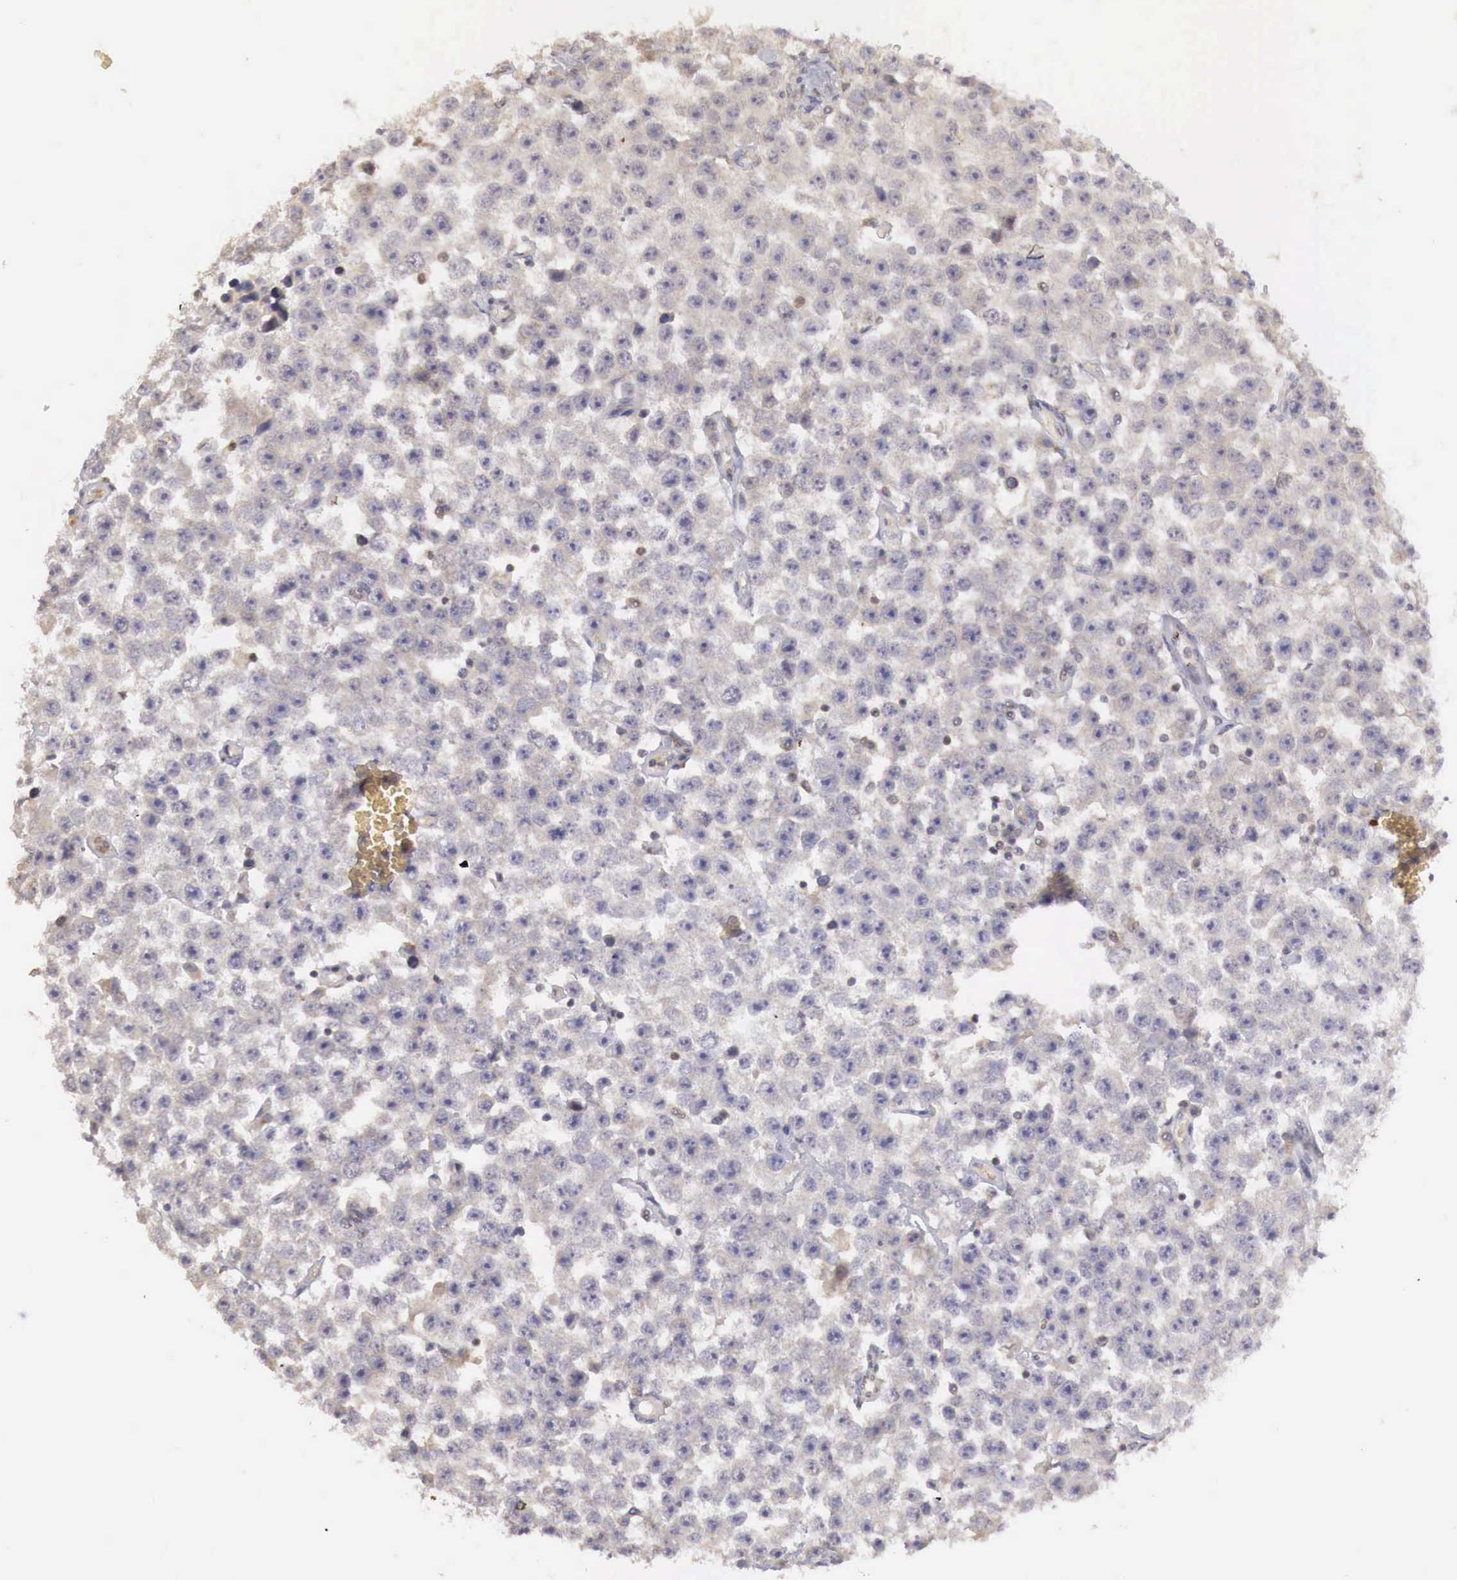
{"staining": {"intensity": "weak", "quantity": ">75%", "location": "cytoplasmic/membranous"}, "tissue": "testis cancer", "cell_type": "Tumor cells", "image_type": "cancer", "snomed": [{"axis": "morphology", "description": "Seminoma, NOS"}, {"axis": "topography", "description": "Testis"}], "caption": "About >75% of tumor cells in human testis seminoma demonstrate weak cytoplasmic/membranous protein staining as visualized by brown immunohistochemical staining.", "gene": "TBC1D9", "patient": {"sex": "male", "age": 52}}